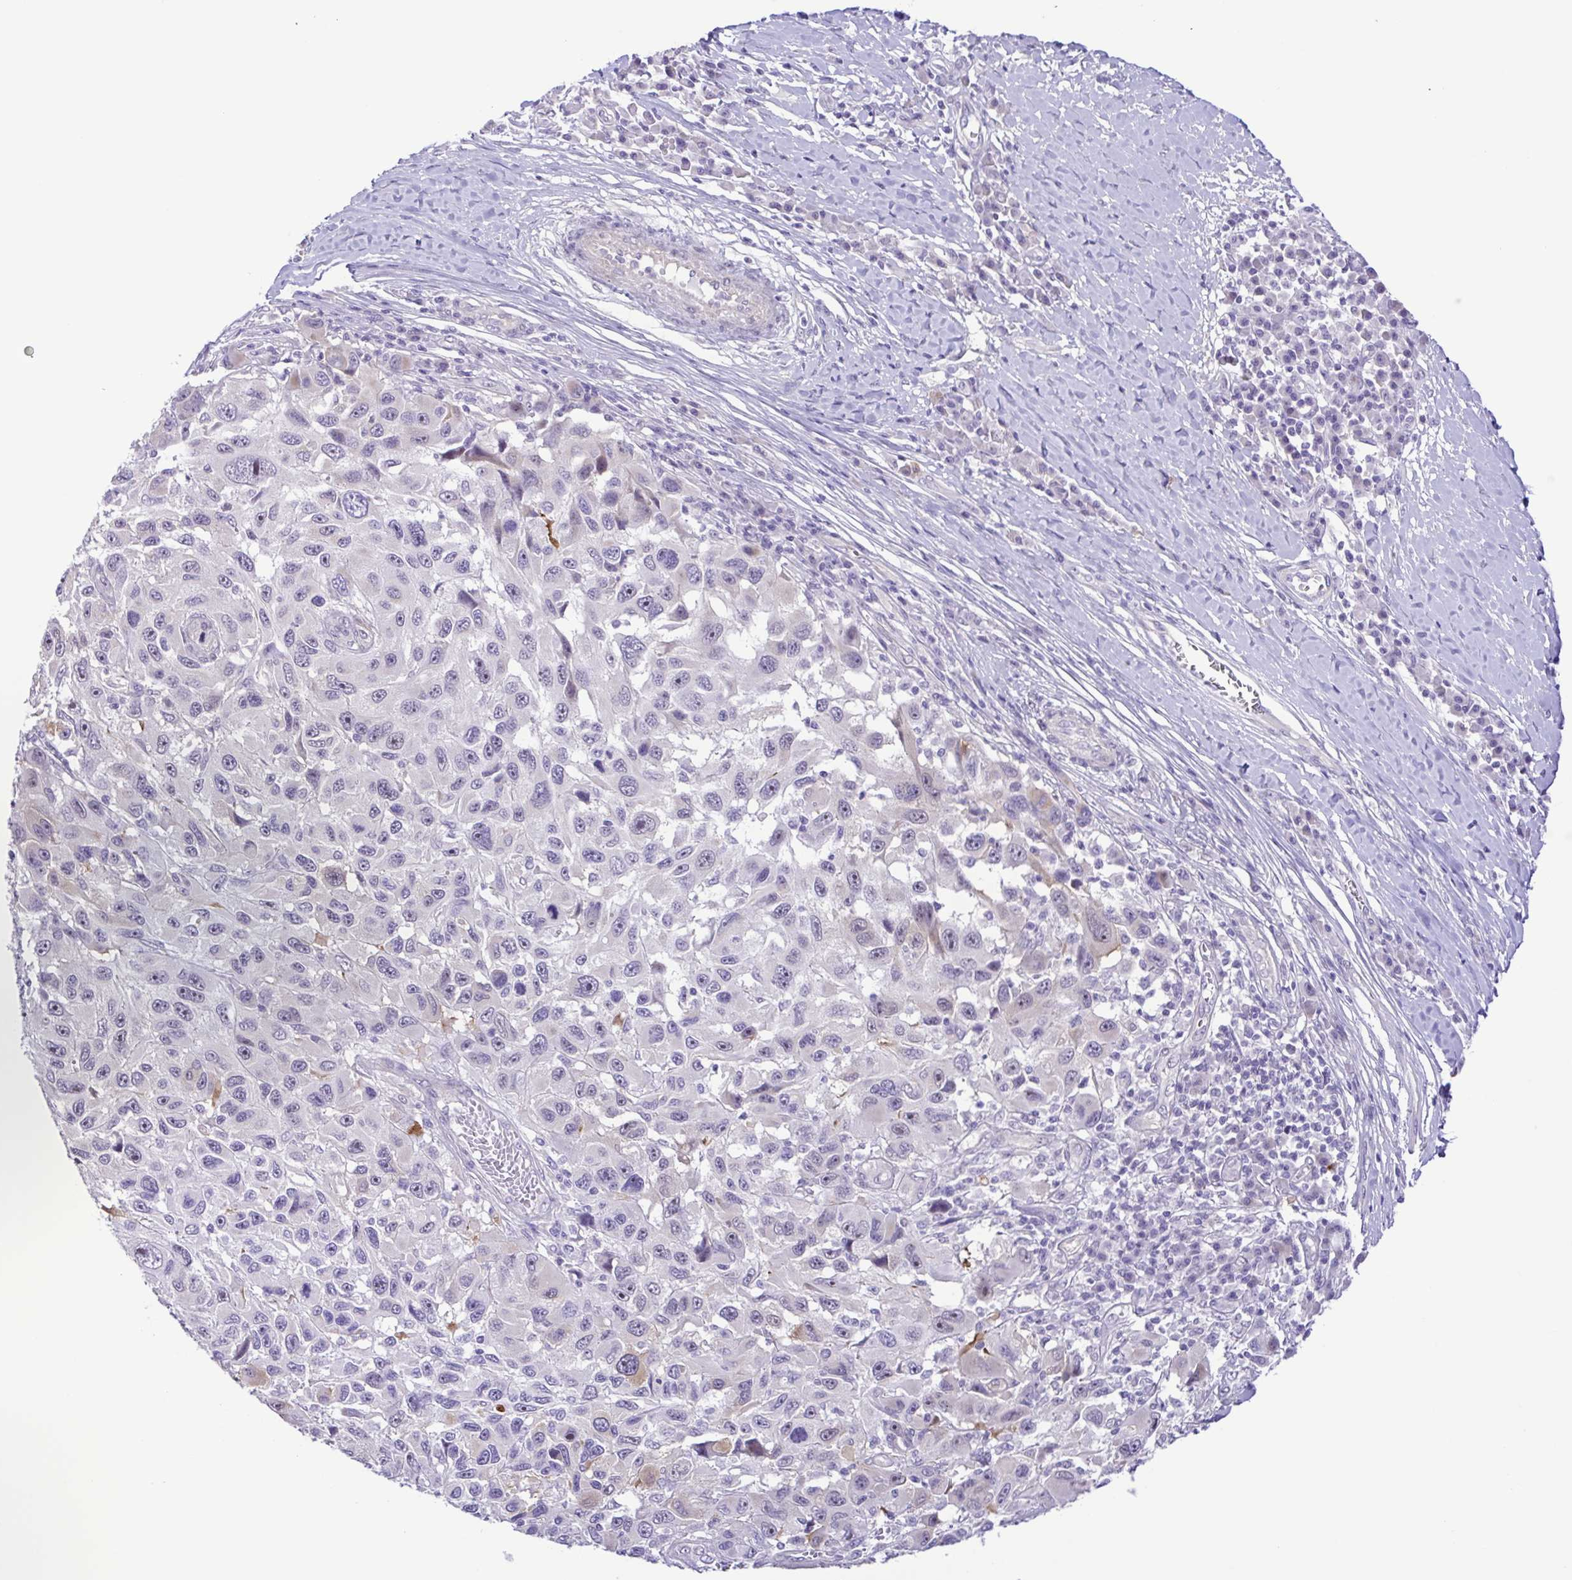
{"staining": {"intensity": "negative", "quantity": "none", "location": "none"}, "tissue": "melanoma", "cell_type": "Tumor cells", "image_type": "cancer", "snomed": [{"axis": "morphology", "description": "Malignant melanoma, NOS"}, {"axis": "topography", "description": "Skin"}], "caption": "This is an immunohistochemistry (IHC) image of malignant melanoma. There is no staining in tumor cells.", "gene": "DCLK2", "patient": {"sex": "male", "age": 53}}